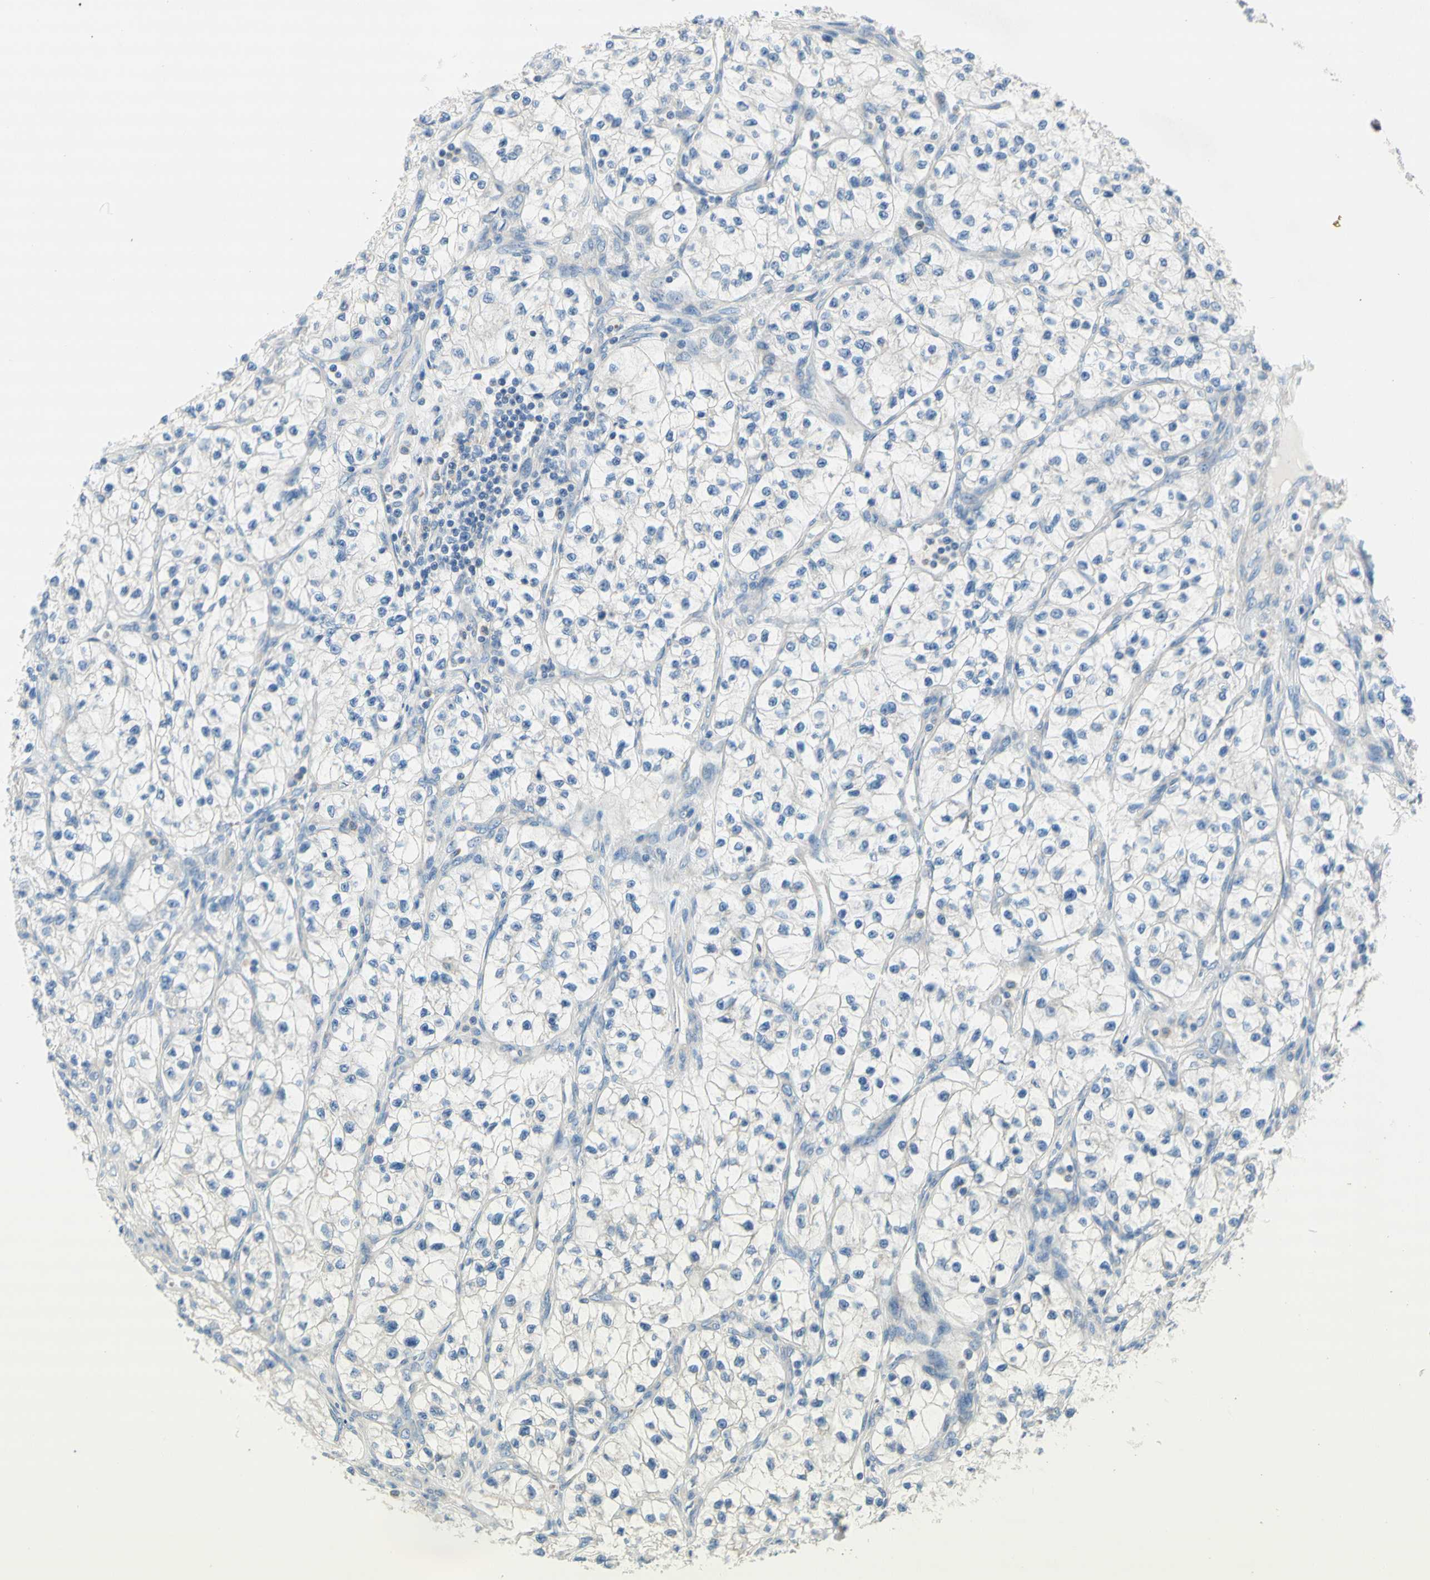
{"staining": {"intensity": "negative", "quantity": "none", "location": "none"}, "tissue": "renal cancer", "cell_type": "Tumor cells", "image_type": "cancer", "snomed": [{"axis": "morphology", "description": "Adenocarcinoma, NOS"}, {"axis": "topography", "description": "Kidney"}], "caption": "This is a photomicrograph of immunohistochemistry (IHC) staining of adenocarcinoma (renal), which shows no expression in tumor cells.", "gene": "F3", "patient": {"sex": "female", "age": 57}}